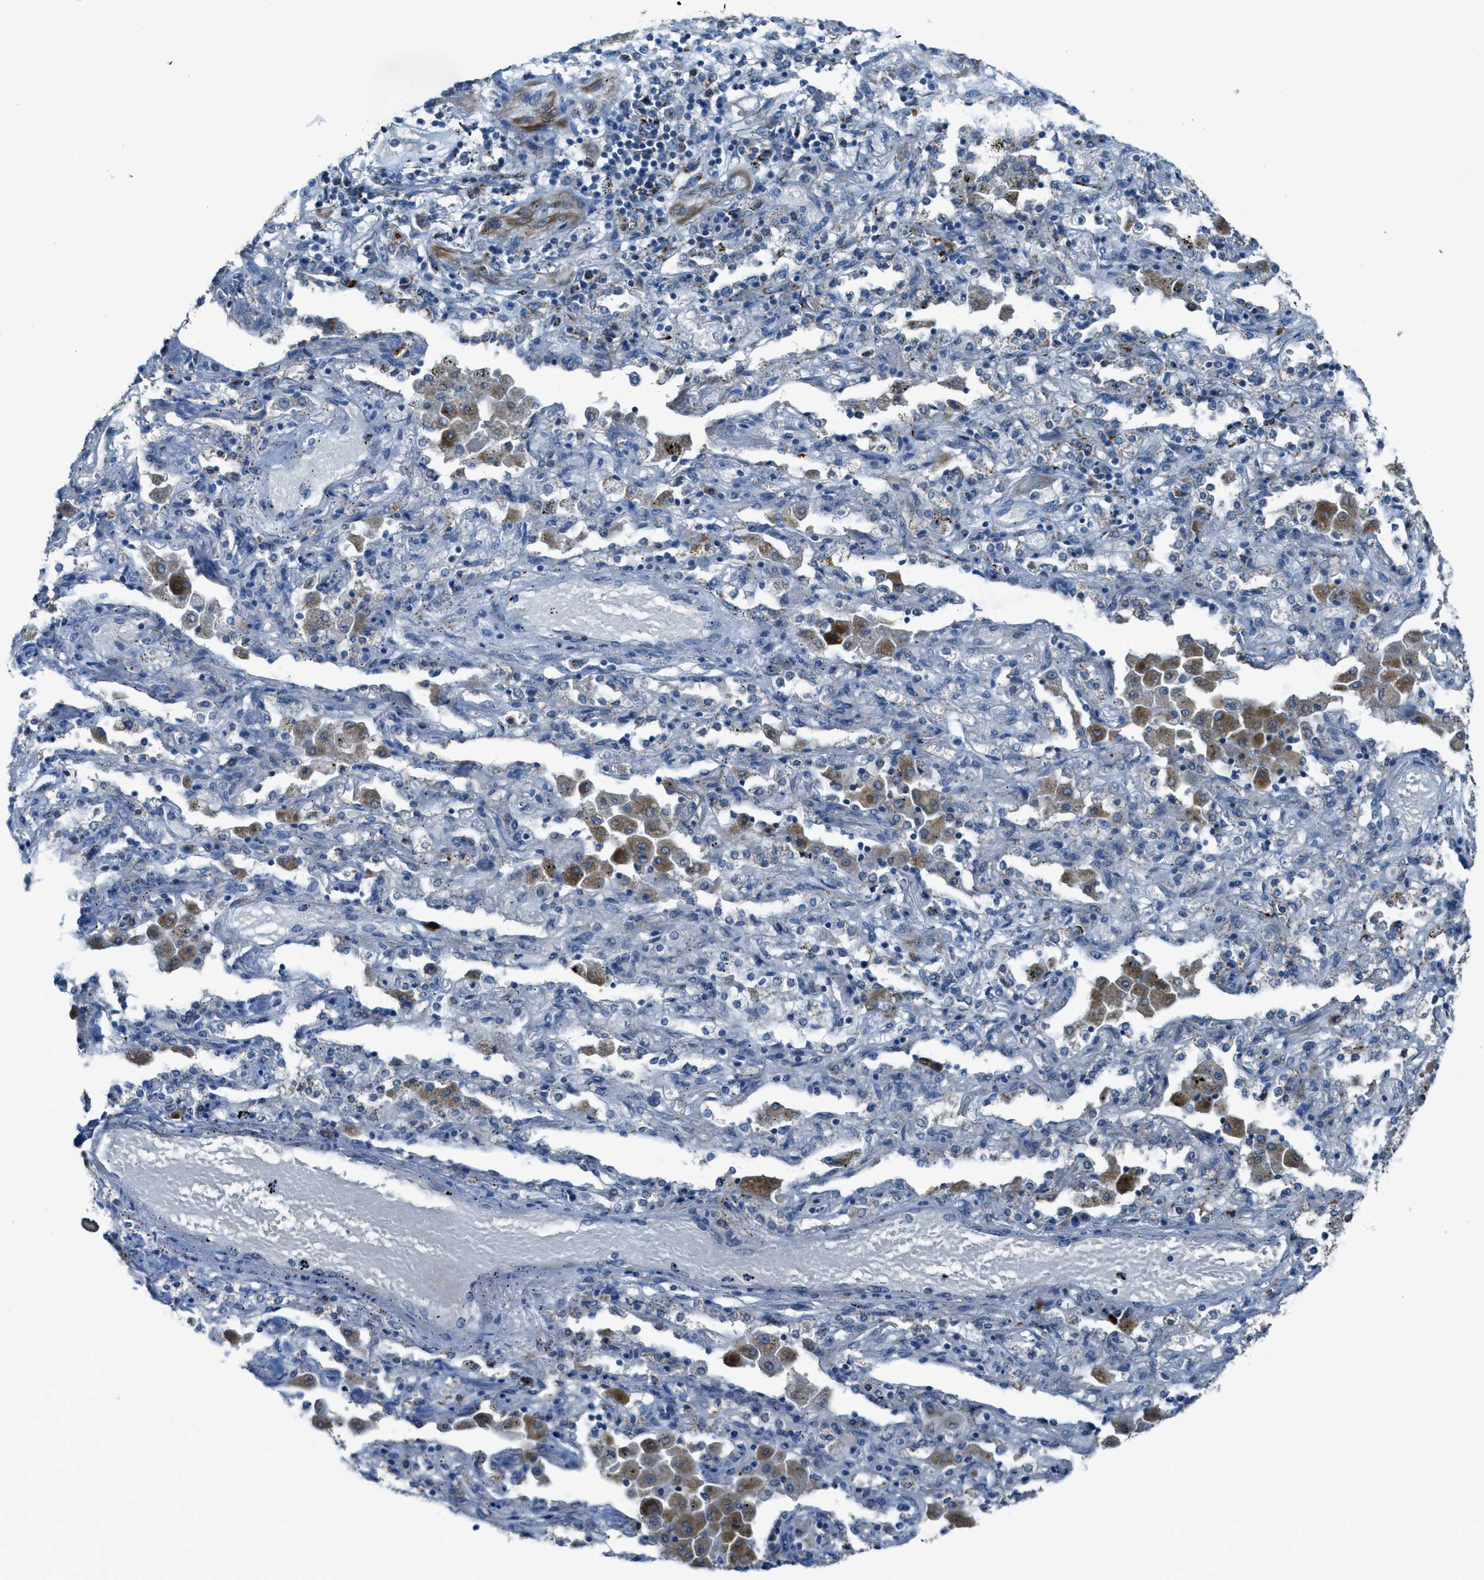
{"staining": {"intensity": "negative", "quantity": "none", "location": "none"}, "tissue": "lung cancer", "cell_type": "Tumor cells", "image_type": "cancer", "snomed": [{"axis": "morphology", "description": "Squamous cell carcinoma, NOS"}, {"axis": "topography", "description": "Lung"}], "caption": "This is a image of immunohistochemistry (IHC) staining of lung cancer, which shows no positivity in tumor cells.", "gene": "CDON", "patient": {"sex": "female", "age": 47}}